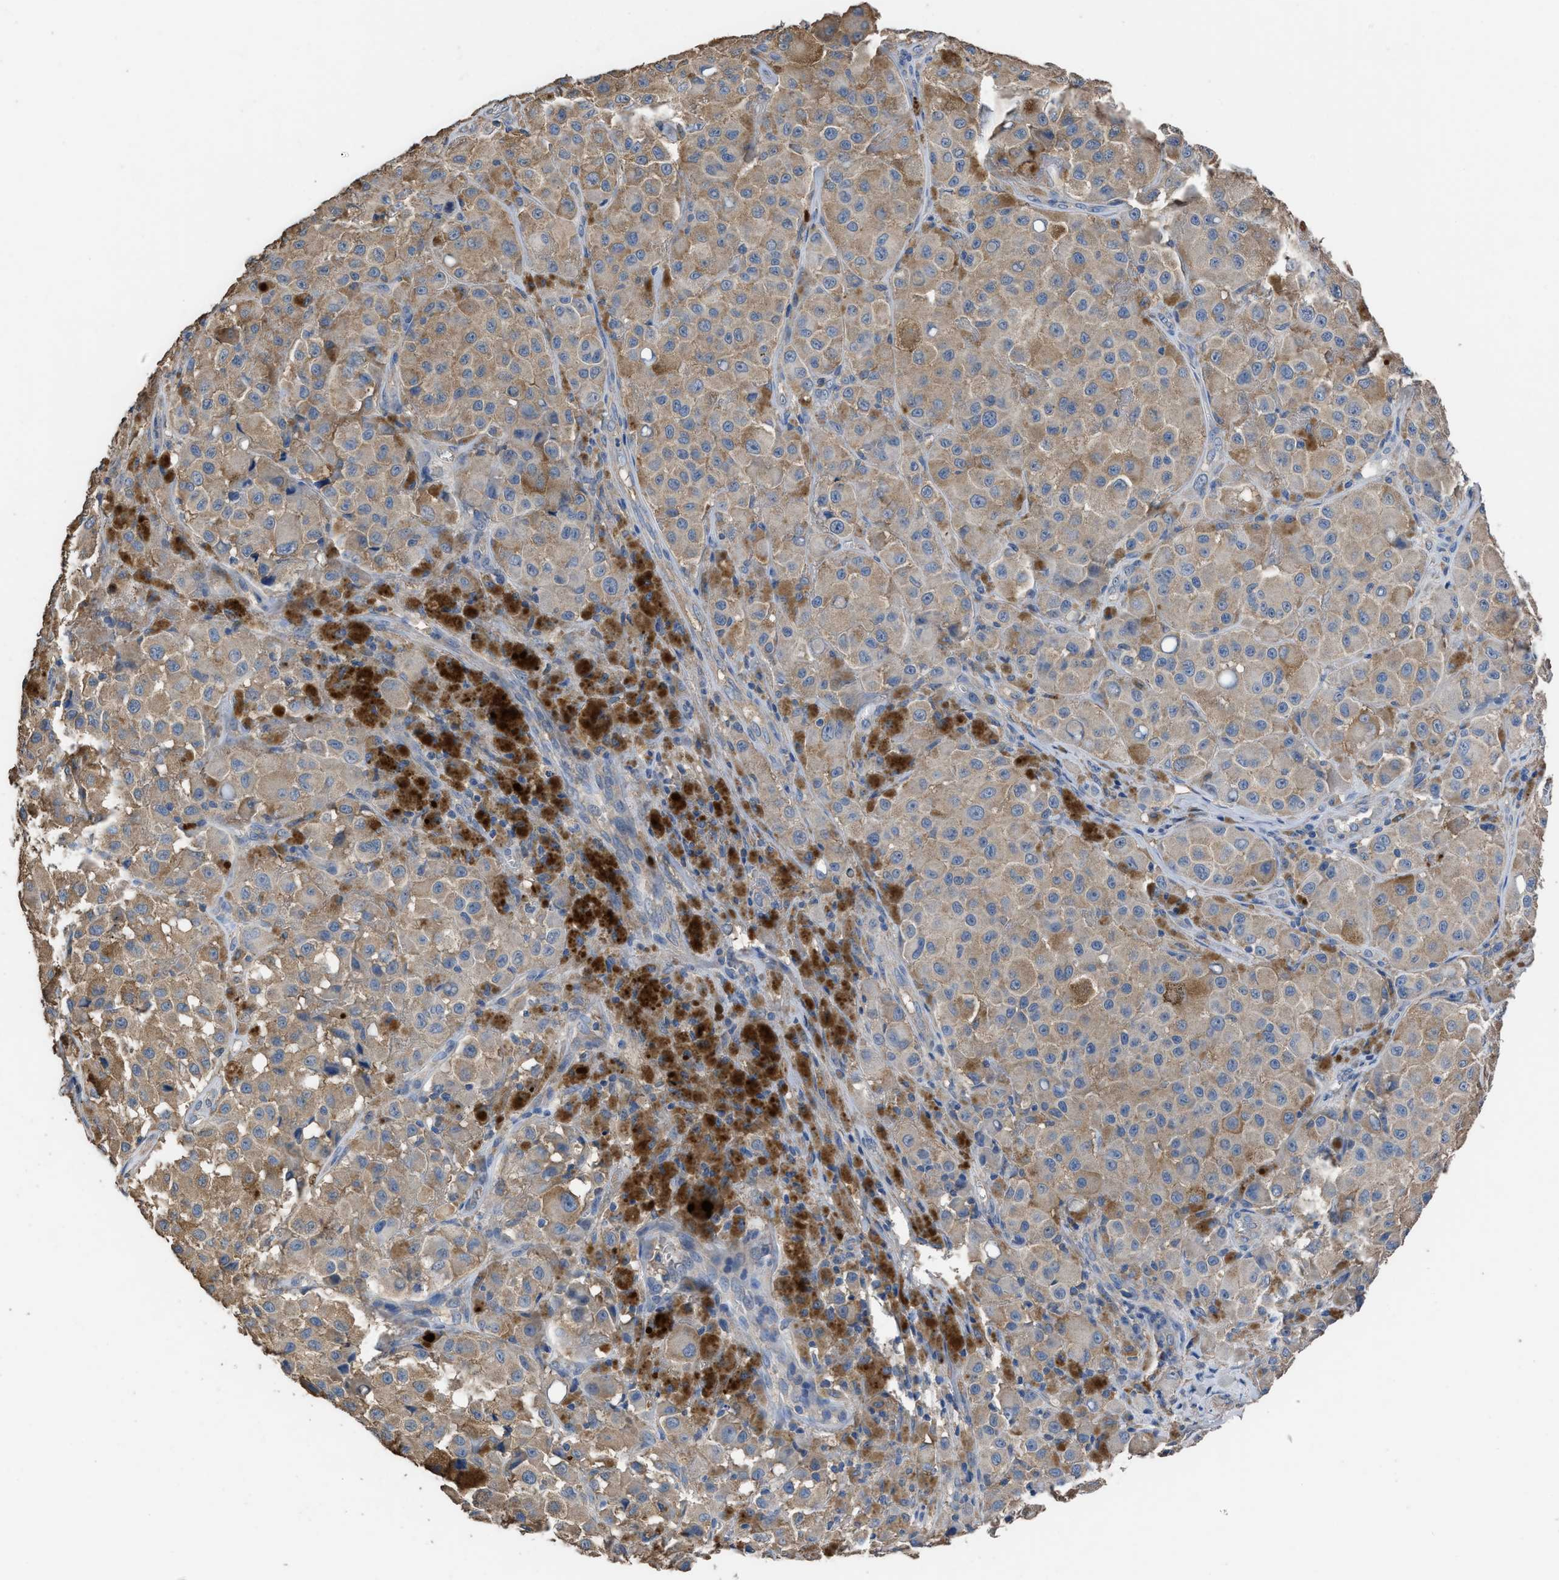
{"staining": {"intensity": "weak", "quantity": ">75%", "location": "cytoplasmic/membranous"}, "tissue": "melanoma", "cell_type": "Tumor cells", "image_type": "cancer", "snomed": [{"axis": "morphology", "description": "Malignant melanoma, NOS"}, {"axis": "topography", "description": "Skin"}], "caption": "A brown stain highlights weak cytoplasmic/membranous positivity of a protein in human malignant melanoma tumor cells.", "gene": "ITSN1", "patient": {"sex": "male", "age": 84}}